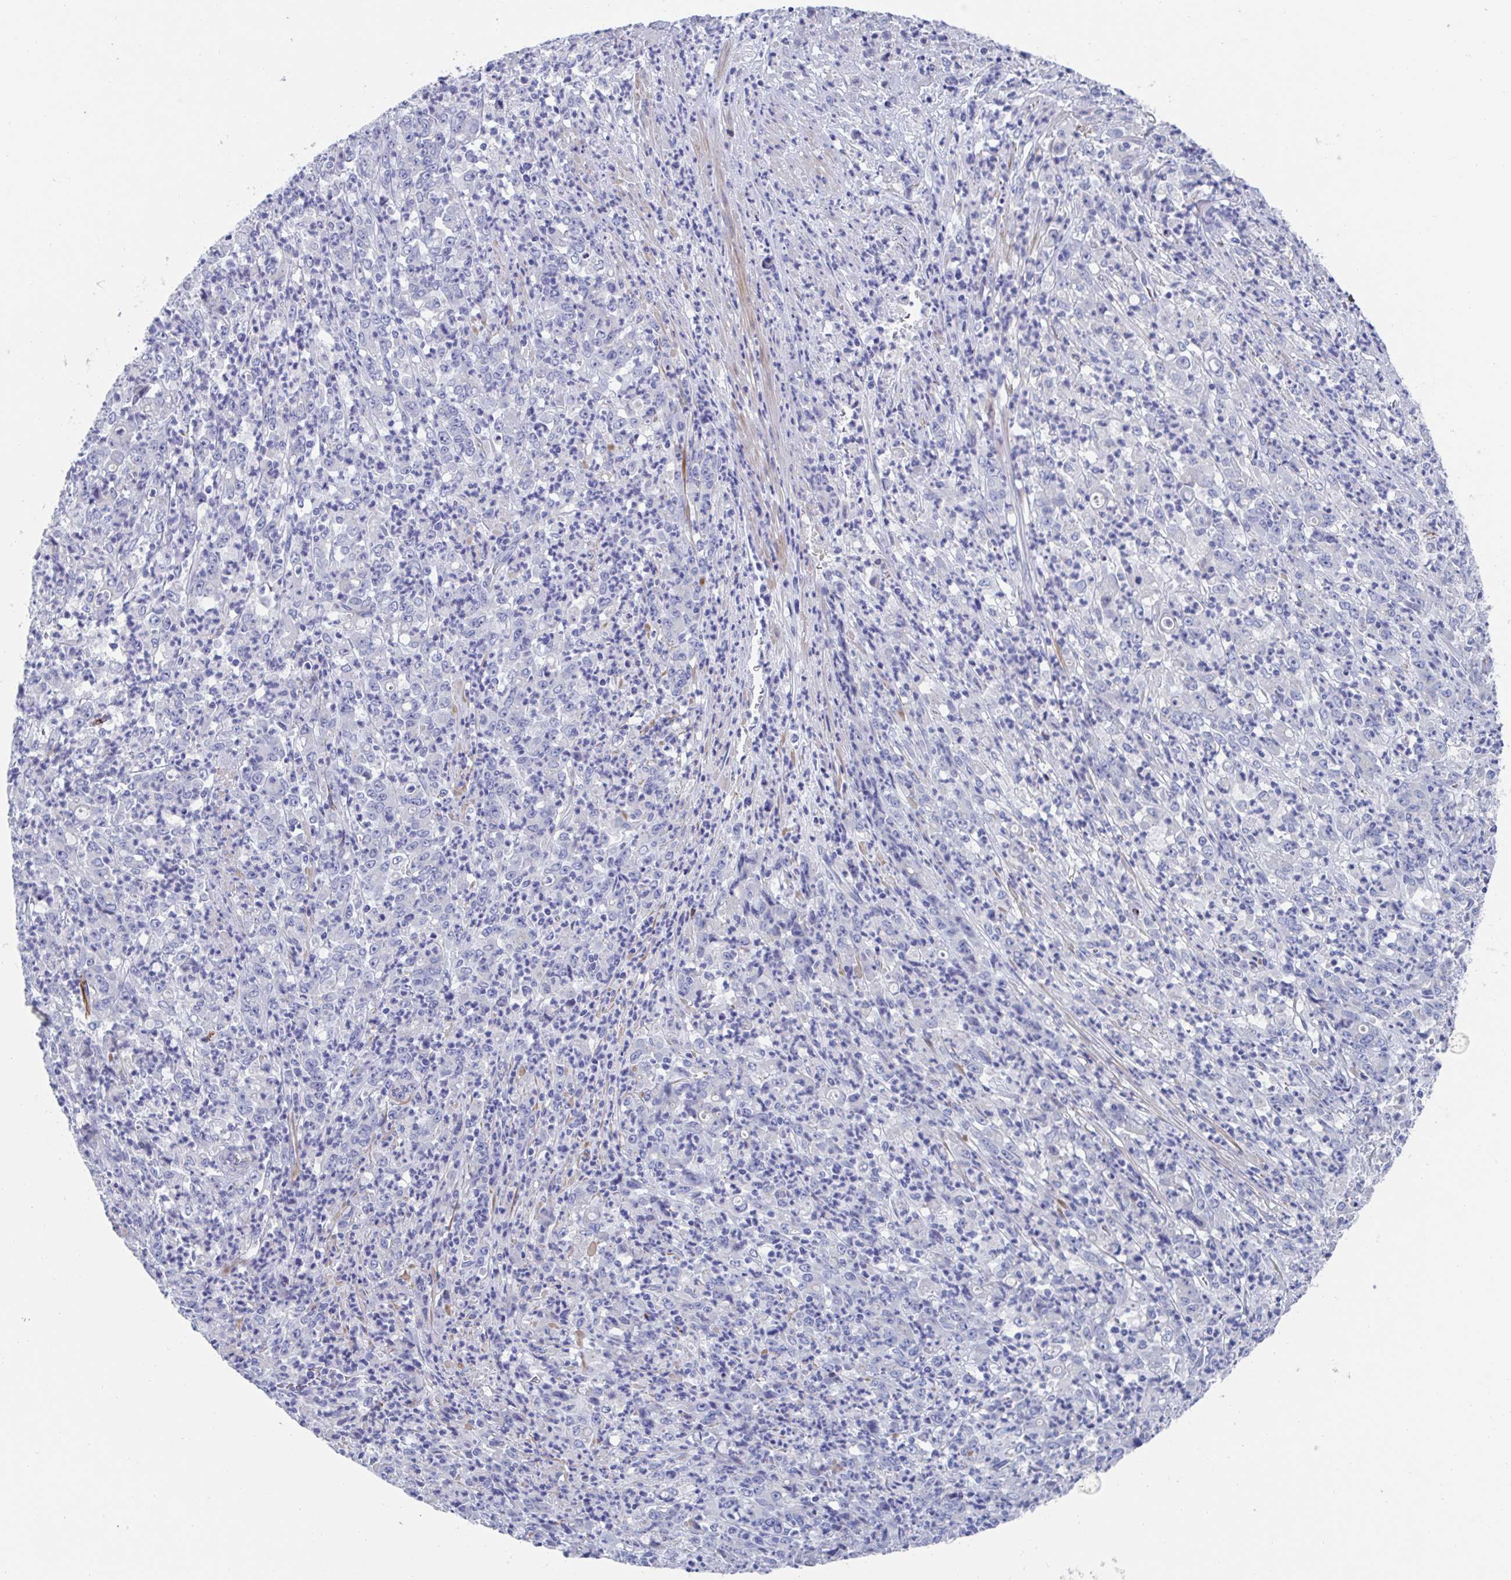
{"staining": {"intensity": "negative", "quantity": "none", "location": "none"}, "tissue": "stomach cancer", "cell_type": "Tumor cells", "image_type": "cancer", "snomed": [{"axis": "morphology", "description": "Adenocarcinoma, NOS"}, {"axis": "topography", "description": "Stomach, lower"}], "caption": "Tumor cells are negative for brown protein staining in stomach cancer. The staining is performed using DAB brown chromogen with nuclei counter-stained in using hematoxylin.", "gene": "CDH2", "patient": {"sex": "female", "age": 71}}